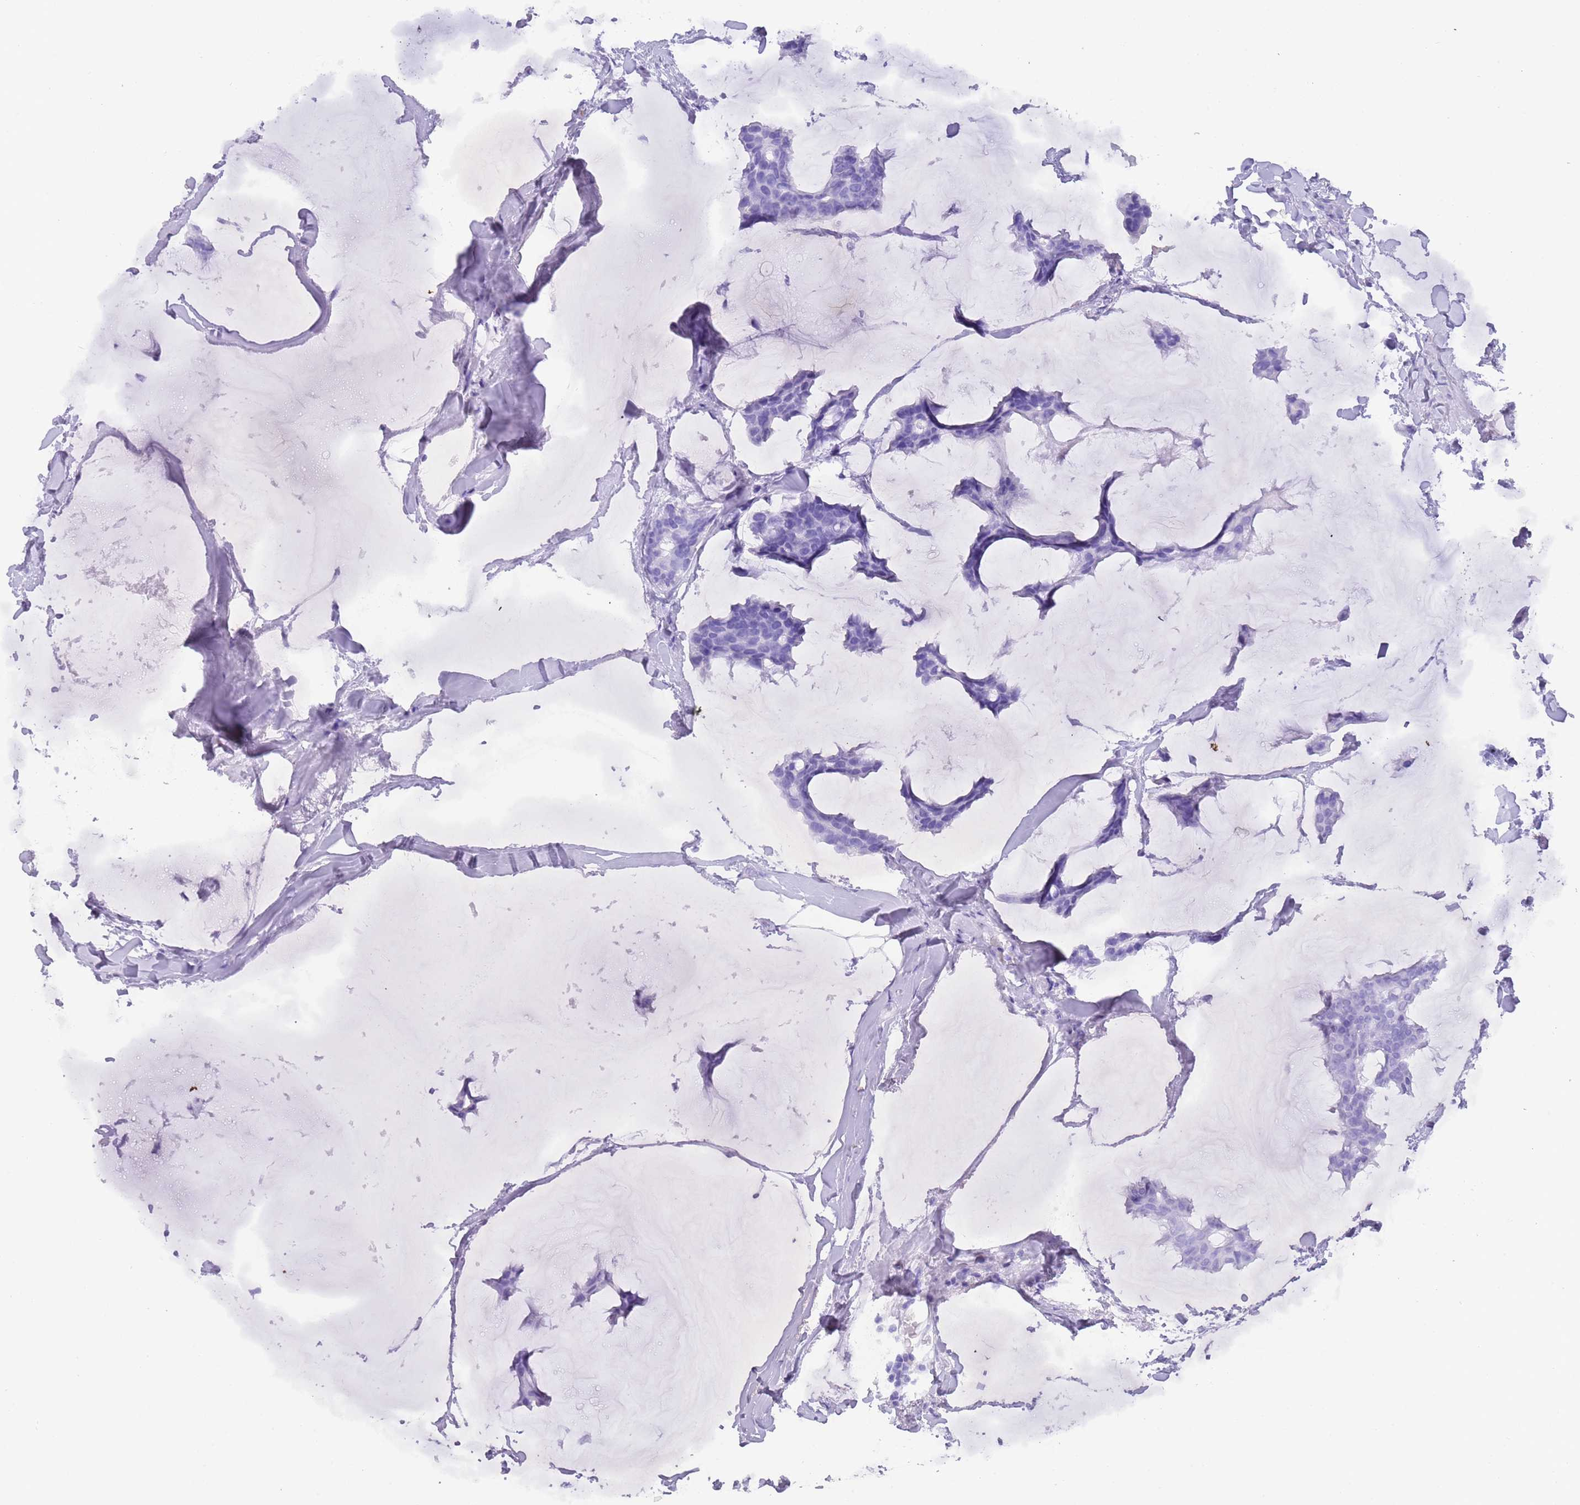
{"staining": {"intensity": "negative", "quantity": "none", "location": "none"}, "tissue": "breast cancer", "cell_type": "Tumor cells", "image_type": "cancer", "snomed": [{"axis": "morphology", "description": "Duct carcinoma"}, {"axis": "topography", "description": "Breast"}], "caption": "DAB (3,3'-diaminobenzidine) immunohistochemical staining of breast cancer shows no significant positivity in tumor cells.", "gene": "MYADML2", "patient": {"sex": "female", "age": 93}}